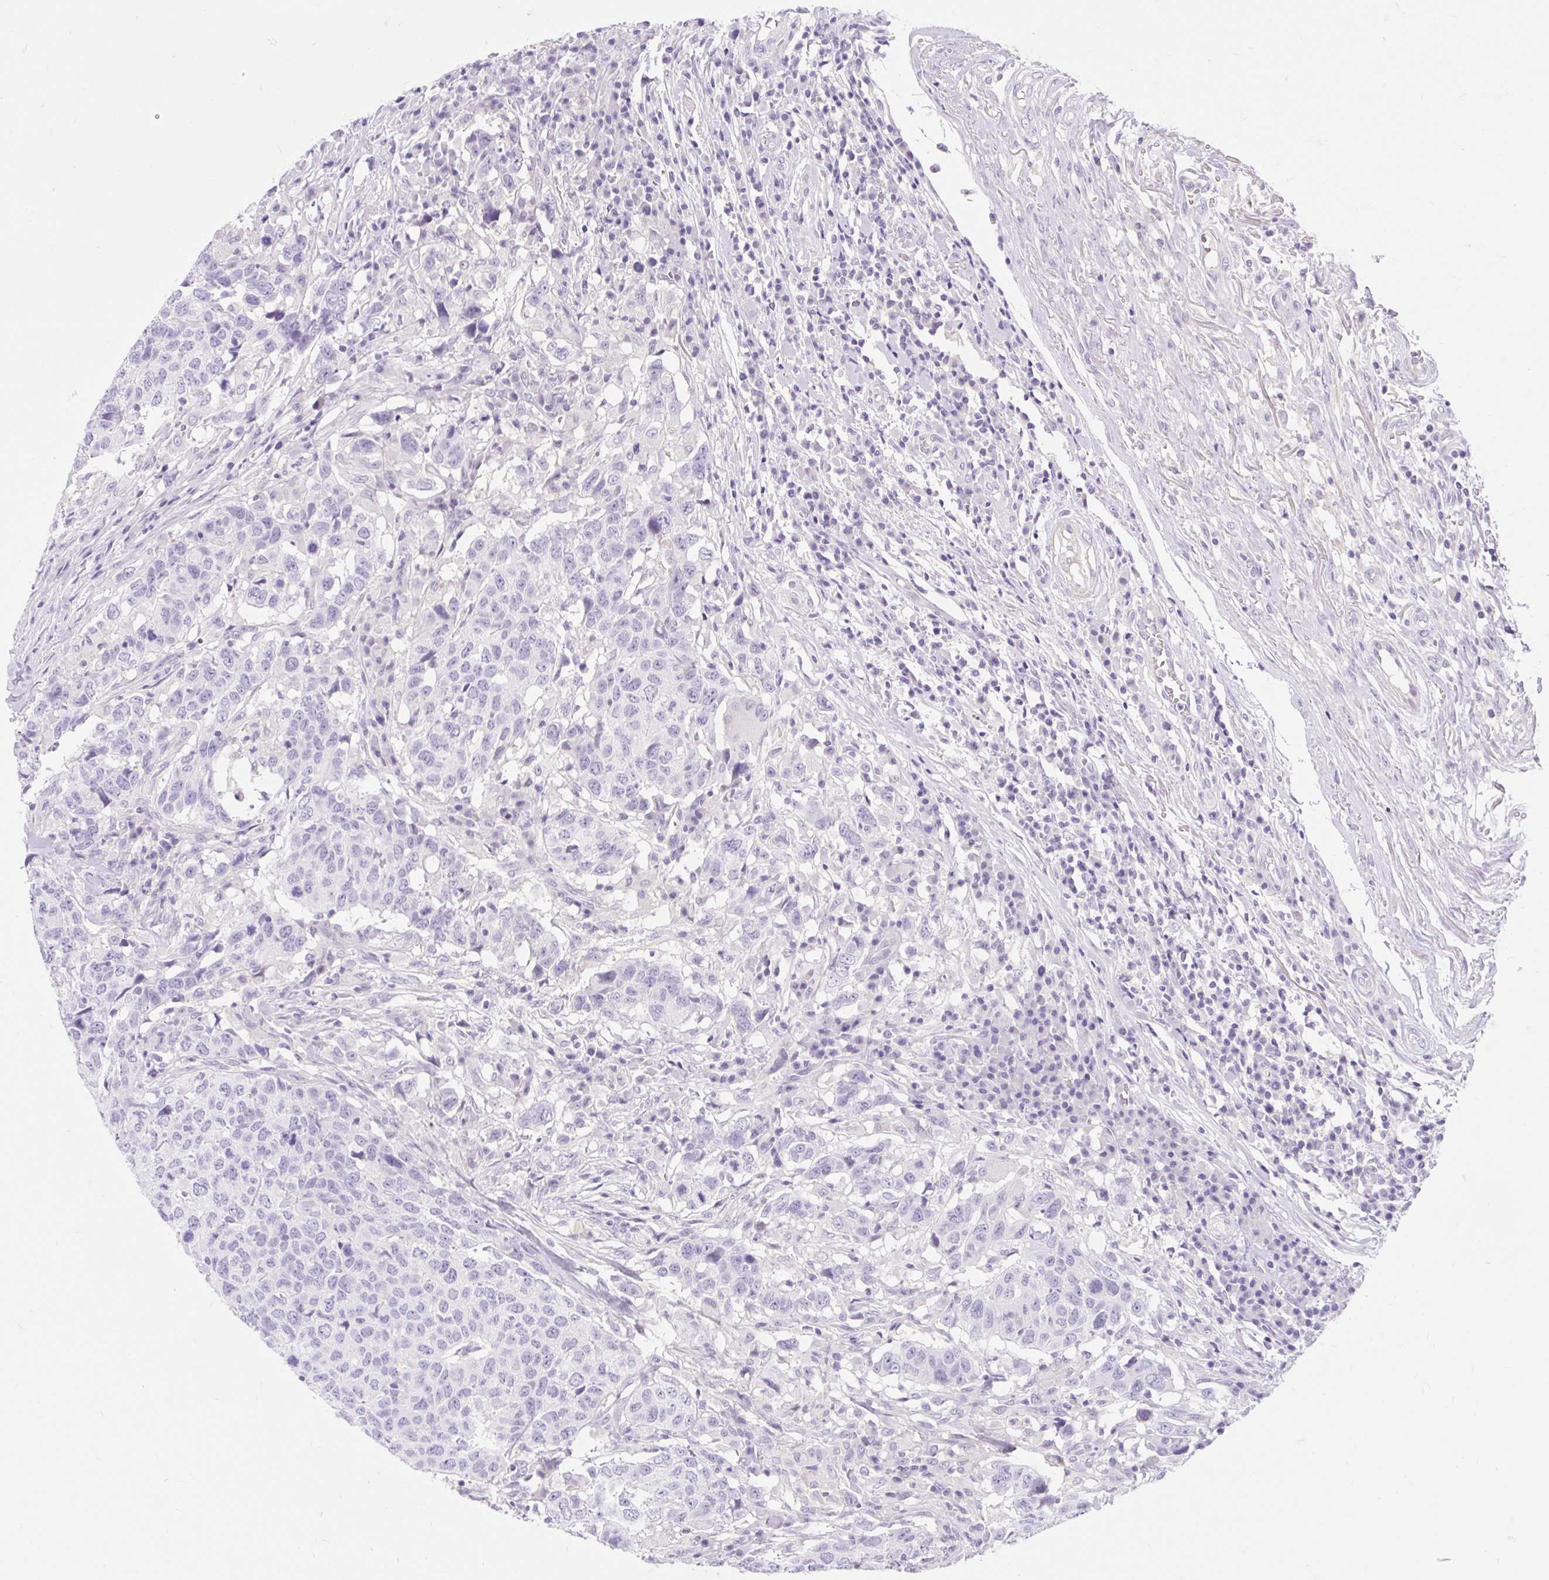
{"staining": {"intensity": "negative", "quantity": "none", "location": "none"}, "tissue": "head and neck cancer", "cell_type": "Tumor cells", "image_type": "cancer", "snomed": [{"axis": "morphology", "description": "Normal tissue, NOS"}, {"axis": "morphology", "description": "Squamous cell carcinoma, NOS"}, {"axis": "topography", "description": "Skeletal muscle"}, {"axis": "topography", "description": "Vascular tissue"}, {"axis": "topography", "description": "Peripheral nerve tissue"}, {"axis": "topography", "description": "Head-Neck"}], "caption": "Tumor cells are negative for protein expression in human head and neck squamous cell carcinoma.", "gene": "SLC28A1", "patient": {"sex": "male", "age": 66}}